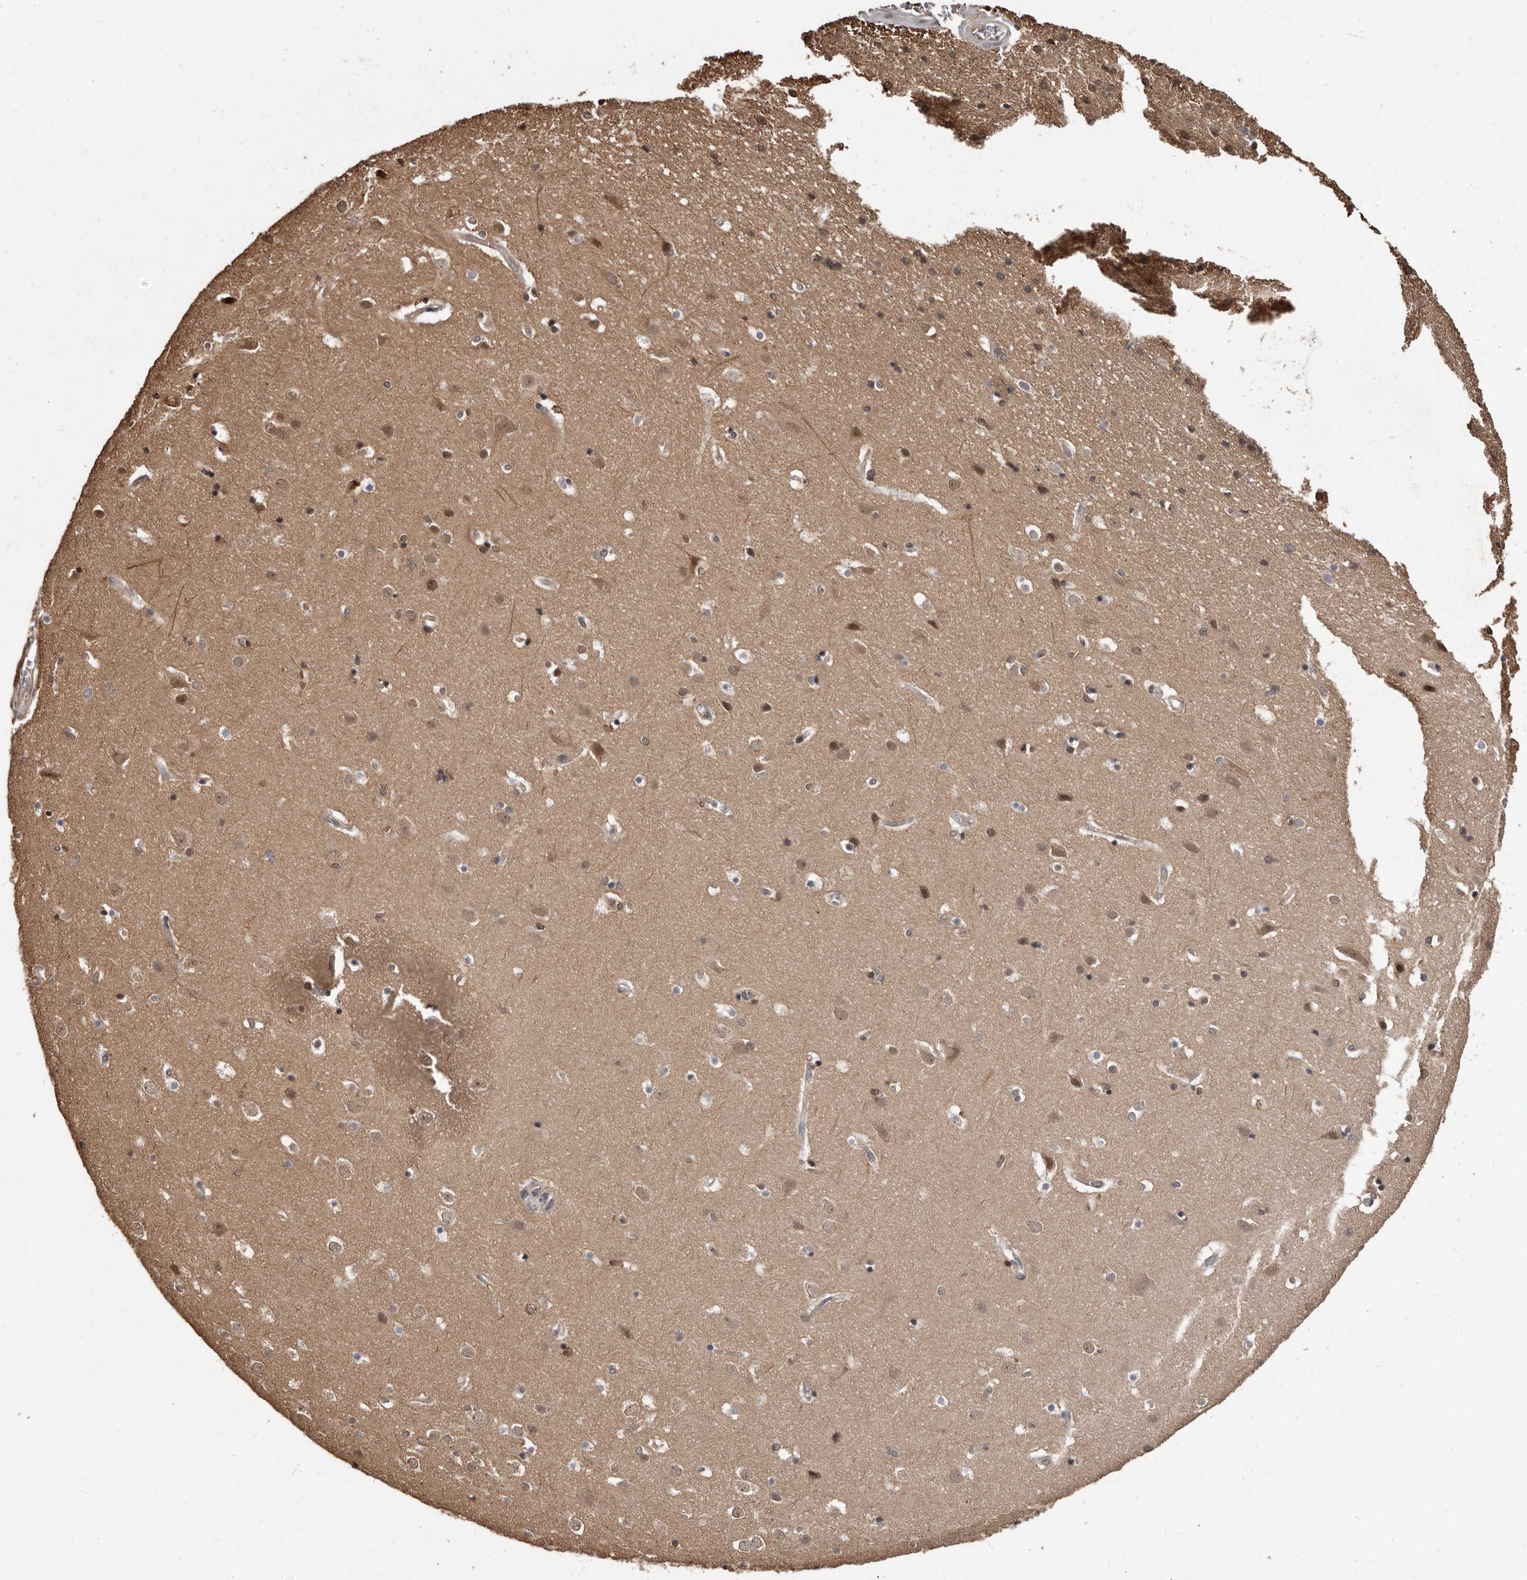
{"staining": {"intensity": "negative", "quantity": "none", "location": "none"}, "tissue": "cerebral cortex", "cell_type": "Endothelial cells", "image_type": "normal", "snomed": [{"axis": "morphology", "description": "Normal tissue, NOS"}, {"axis": "topography", "description": "Cerebral cortex"}], "caption": "Immunohistochemical staining of benign human cerebral cortex exhibits no significant expression in endothelial cells.", "gene": "ADAMTS20", "patient": {"sex": "male", "age": 54}}